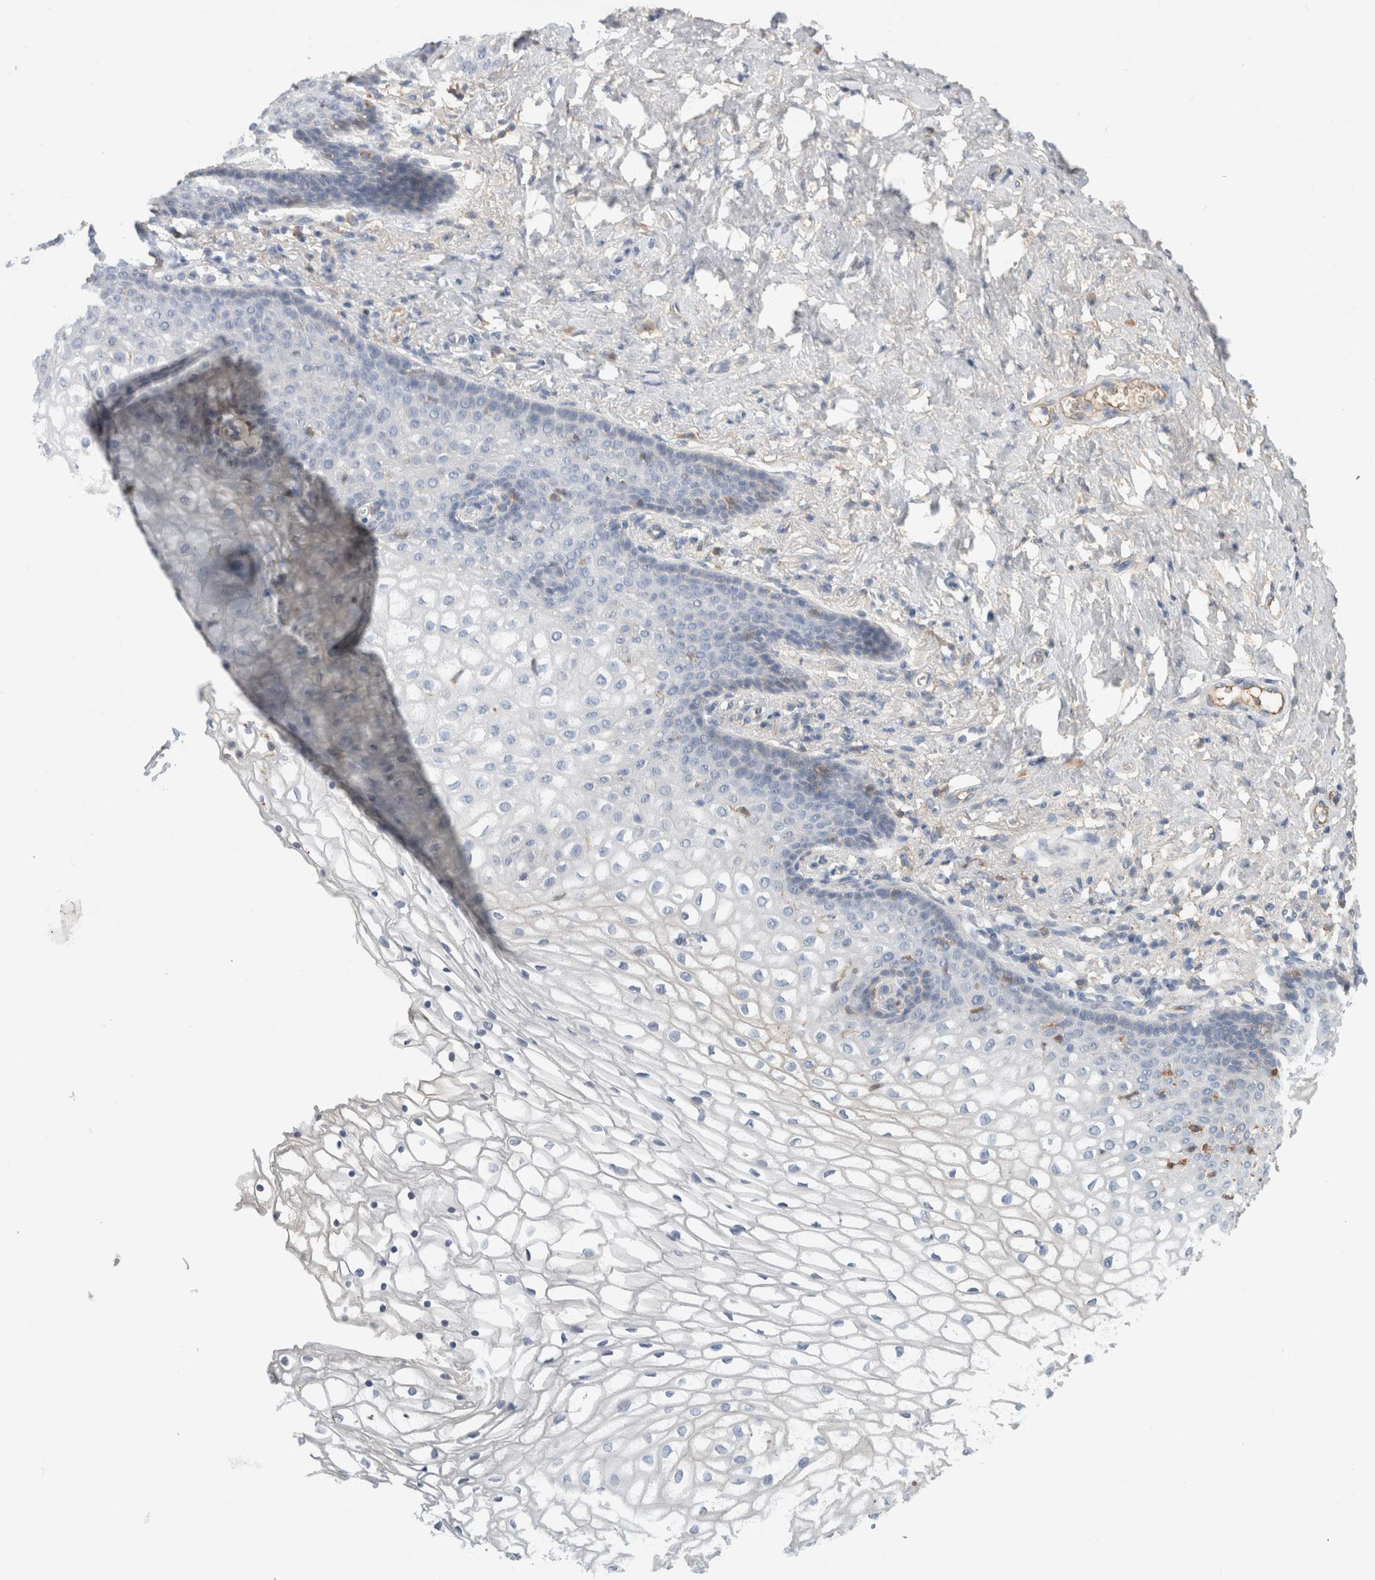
{"staining": {"intensity": "negative", "quantity": "none", "location": "none"}, "tissue": "vagina", "cell_type": "Squamous epithelial cells", "image_type": "normal", "snomed": [{"axis": "morphology", "description": "Normal tissue, NOS"}, {"axis": "topography", "description": "Vagina"}], "caption": "This is an immunohistochemistry (IHC) histopathology image of benign vagina. There is no staining in squamous epithelial cells.", "gene": "SCGB1A1", "patient": {"sex": "female", "age": 60}}